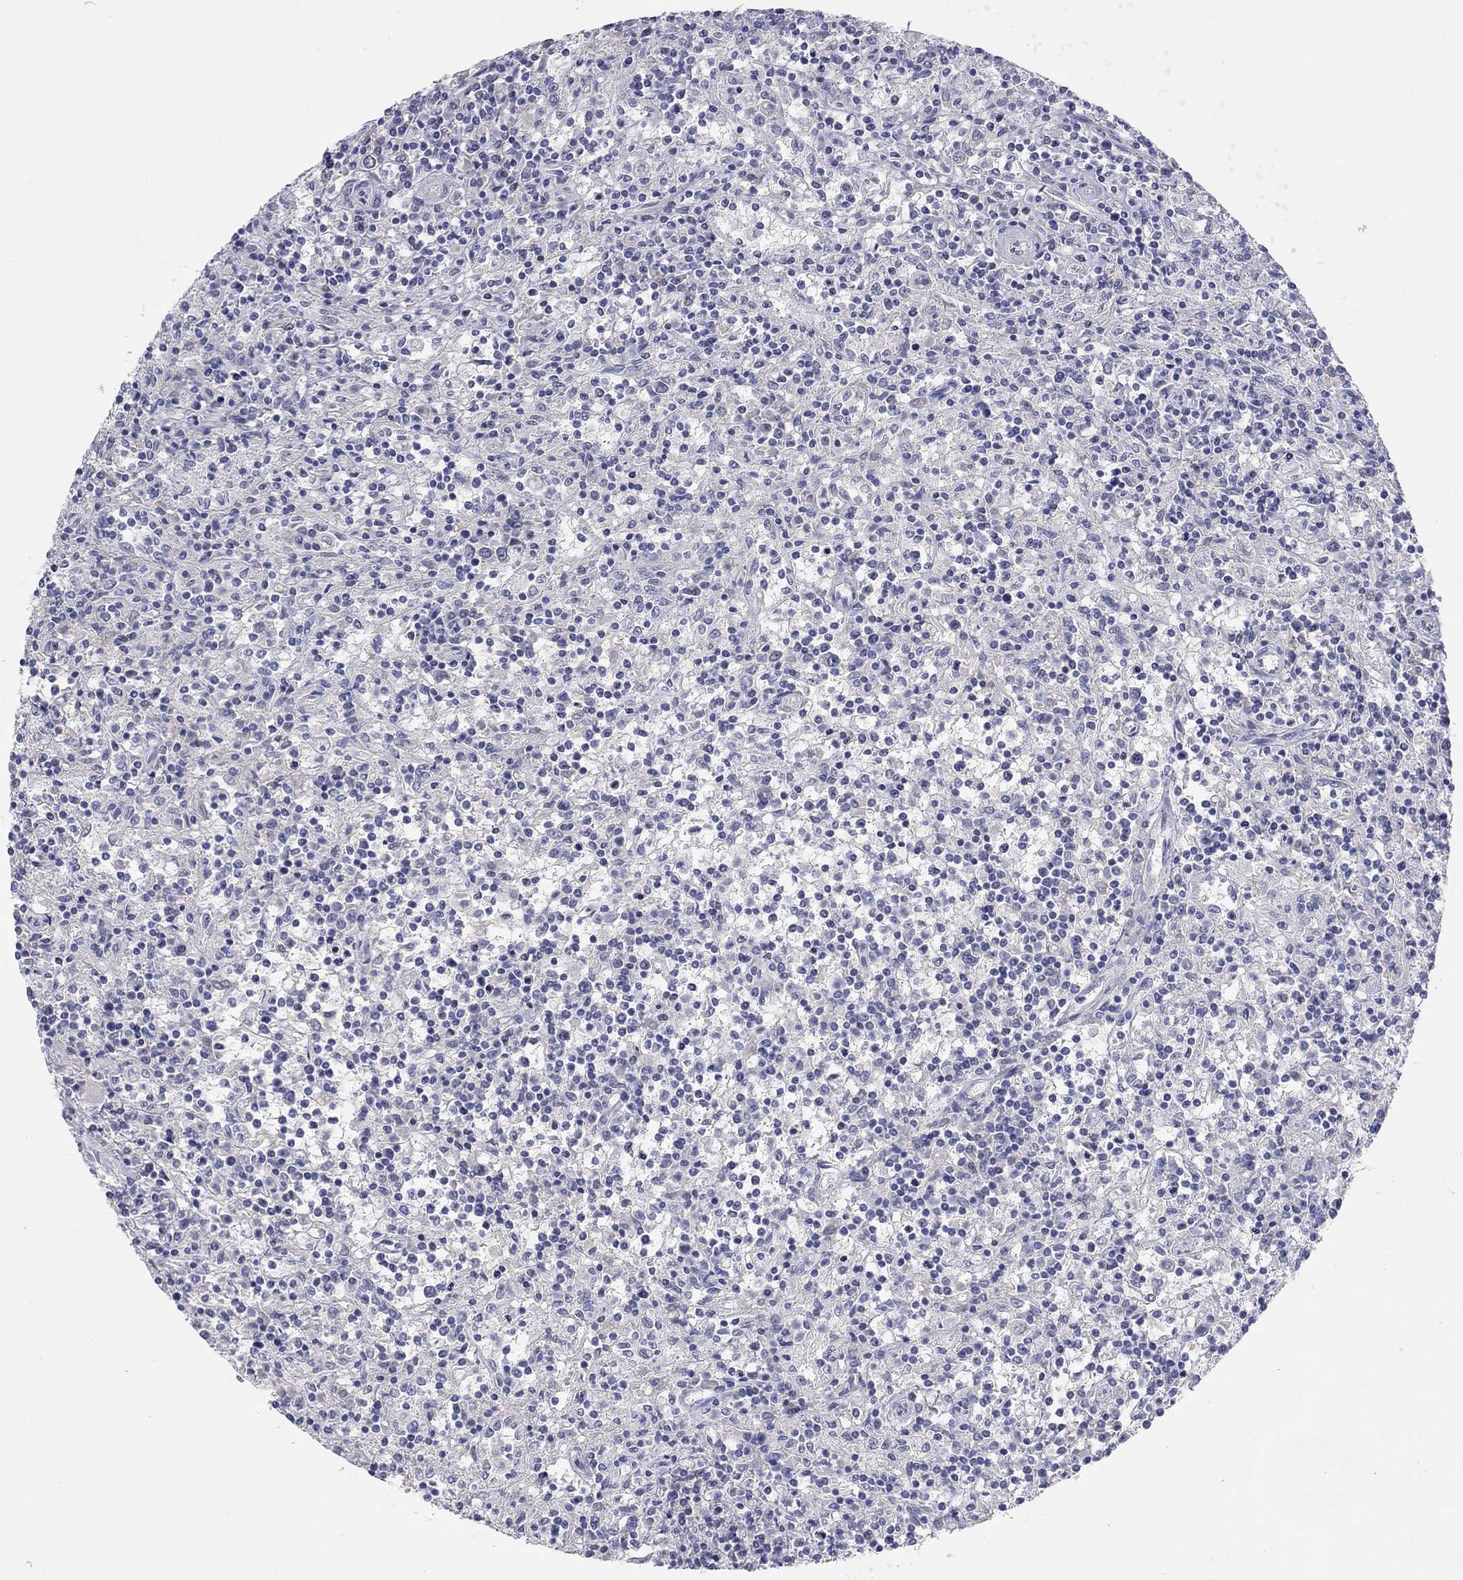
{"staining": {"intensity": "negative", "quantity": "none", "location": "none"}, "tissue": "lymphoma", "cell_type": "Tumor cells", "image_type": "cancer", "snomed": [{"axis": "morphology", "description": "Malignant lymphoma, non-Hodgkin's type, Low grade"}, {"axis": "topography", "description": "Spleen"}], "caption": "Immunohistochemical staining of human lymphoma shows no significant expression in tumor cells.", "gene": "PCDHGC5", "patient": {"sex": "male", "age": 62}}